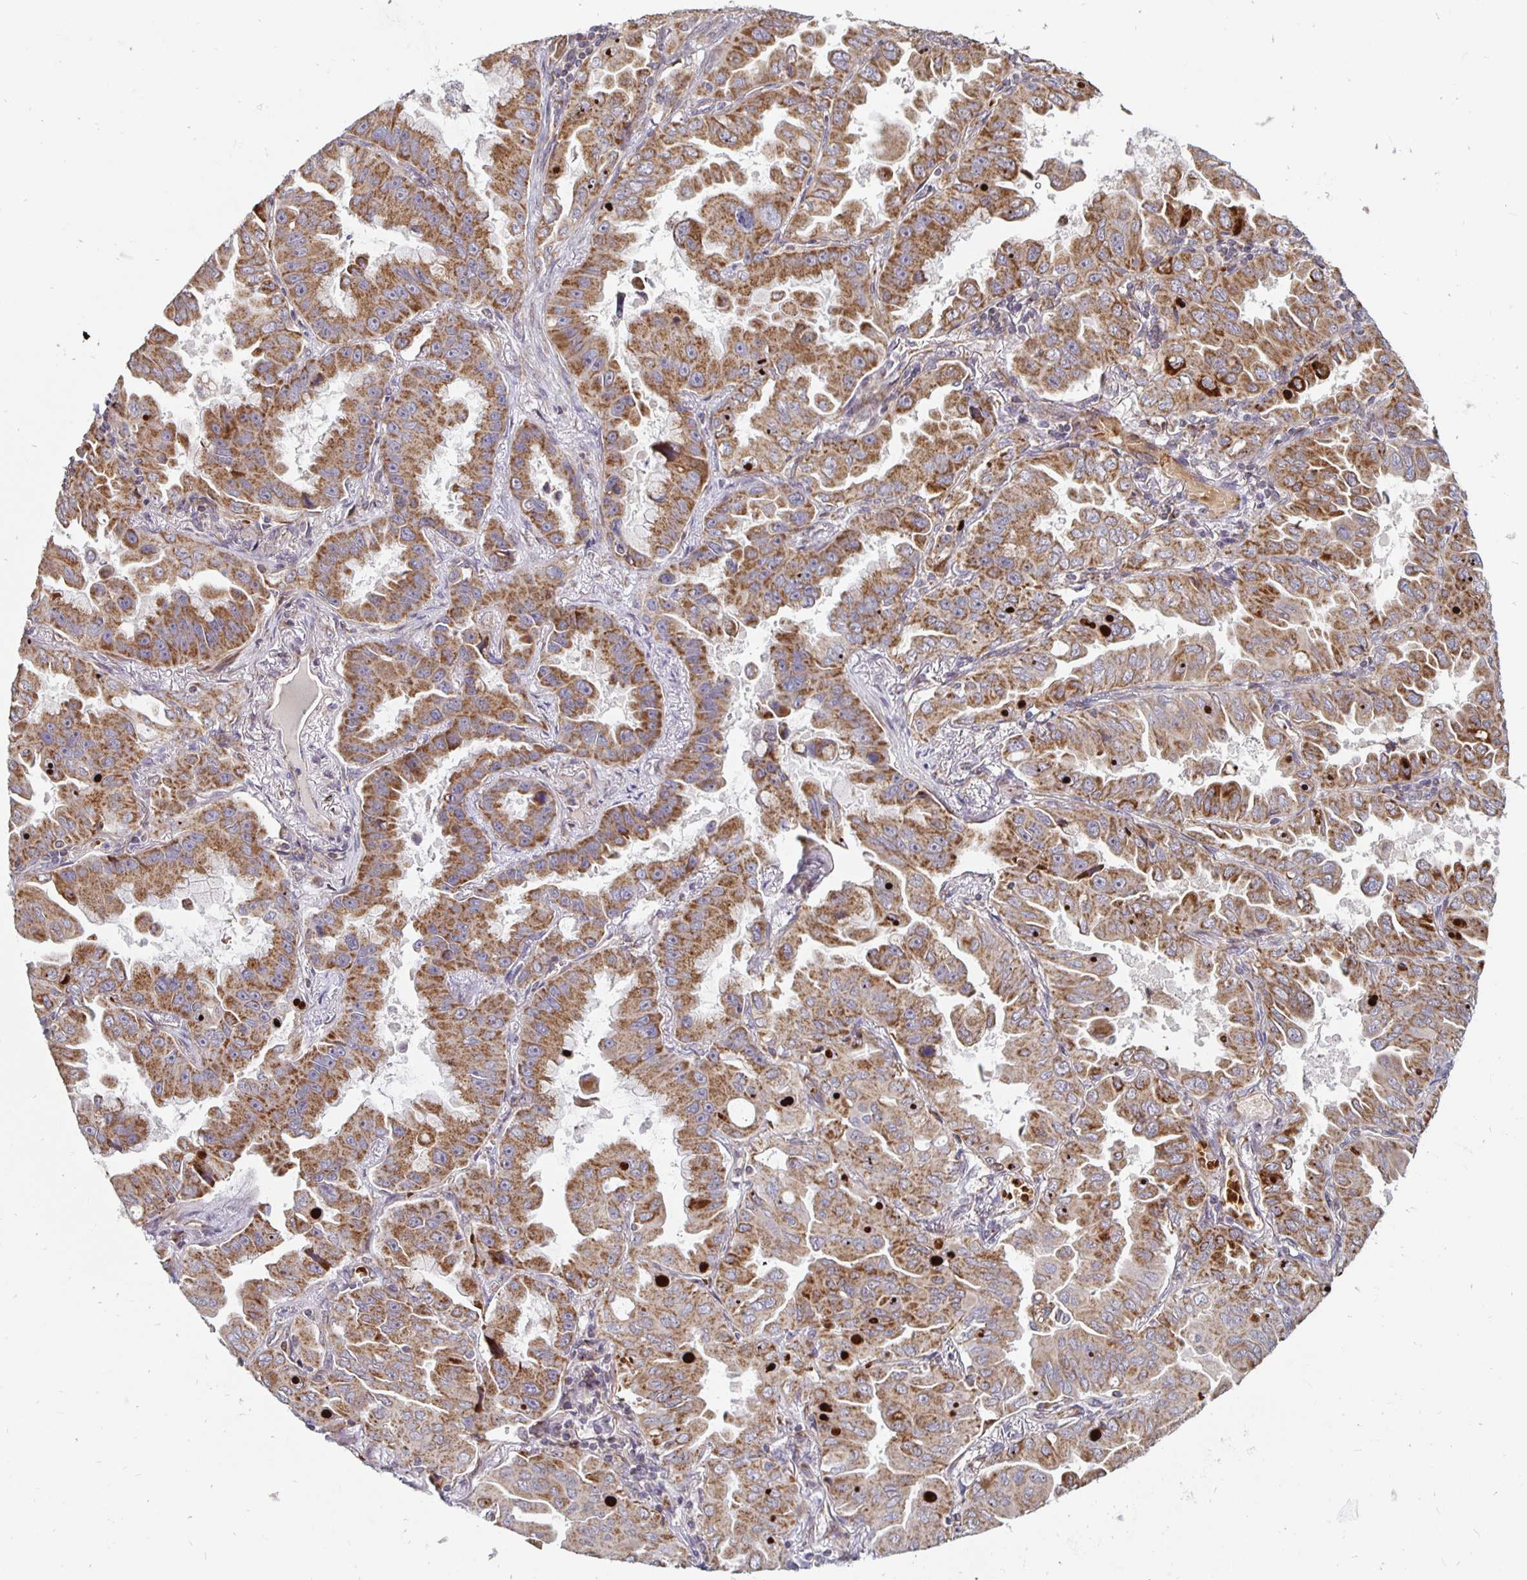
{"staining": {"intensity": "moderate", "quantity": ">75%", "location": "cytoplasmic/membranous"}, "tissue": "lung cancer", "cell_type": "Tumor cells", "image_type": "cancer", "snomed": [{"axis": "morphology", "description": "Adenocarcinoma, NOS"}, {"axis": "topography", "description": "Lung"}], "caption": "Adenocarcinoma (lung) stained with immunohistochemistry (IHC) demonstrates moderate cytoplasmic/membranous expression in approximately >75% of tumor cells.", "gene": "MRPL28", "patient": {"sex": "male", "age": 64}}